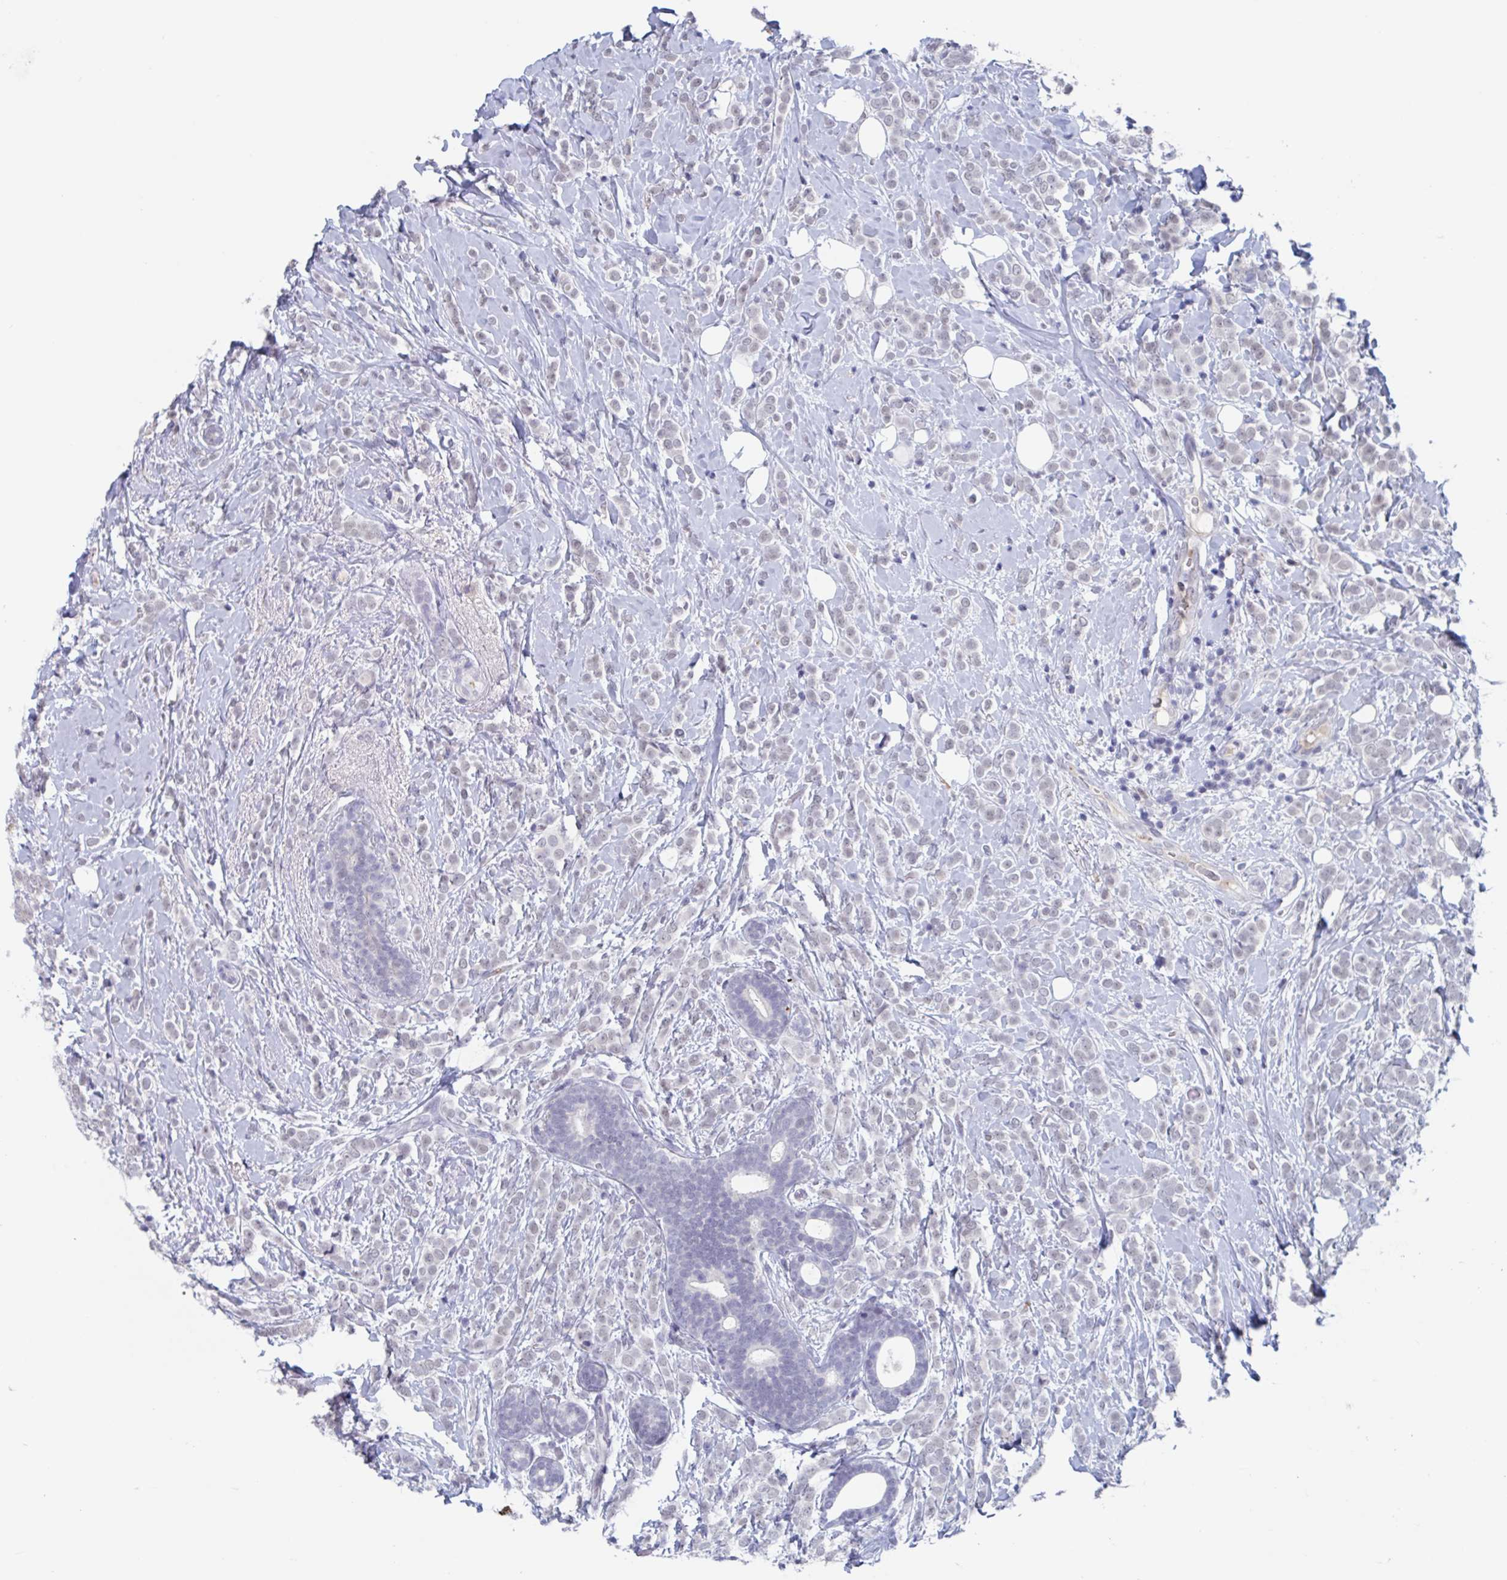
{"staining": {"intensity": "weak", "quantity": "<25%", "location": "nuclear"}, "tissue": "breast cancer", "cell_type": "Tumor cells", "image_type": "cancer", "snomed": [{"axis": "morphology", "description": "Lobular carcinoma"}, {"axis": "topography", "description": "Breast"}], "caption": "DAB (3,3'-diaminobenzidine) immunohistochemical staining of lobular carcinoma (breast) displays no significant positivity in tumor cells.", "gene": "KDM4D", "patient": {"sex": "female", "age": 49}}